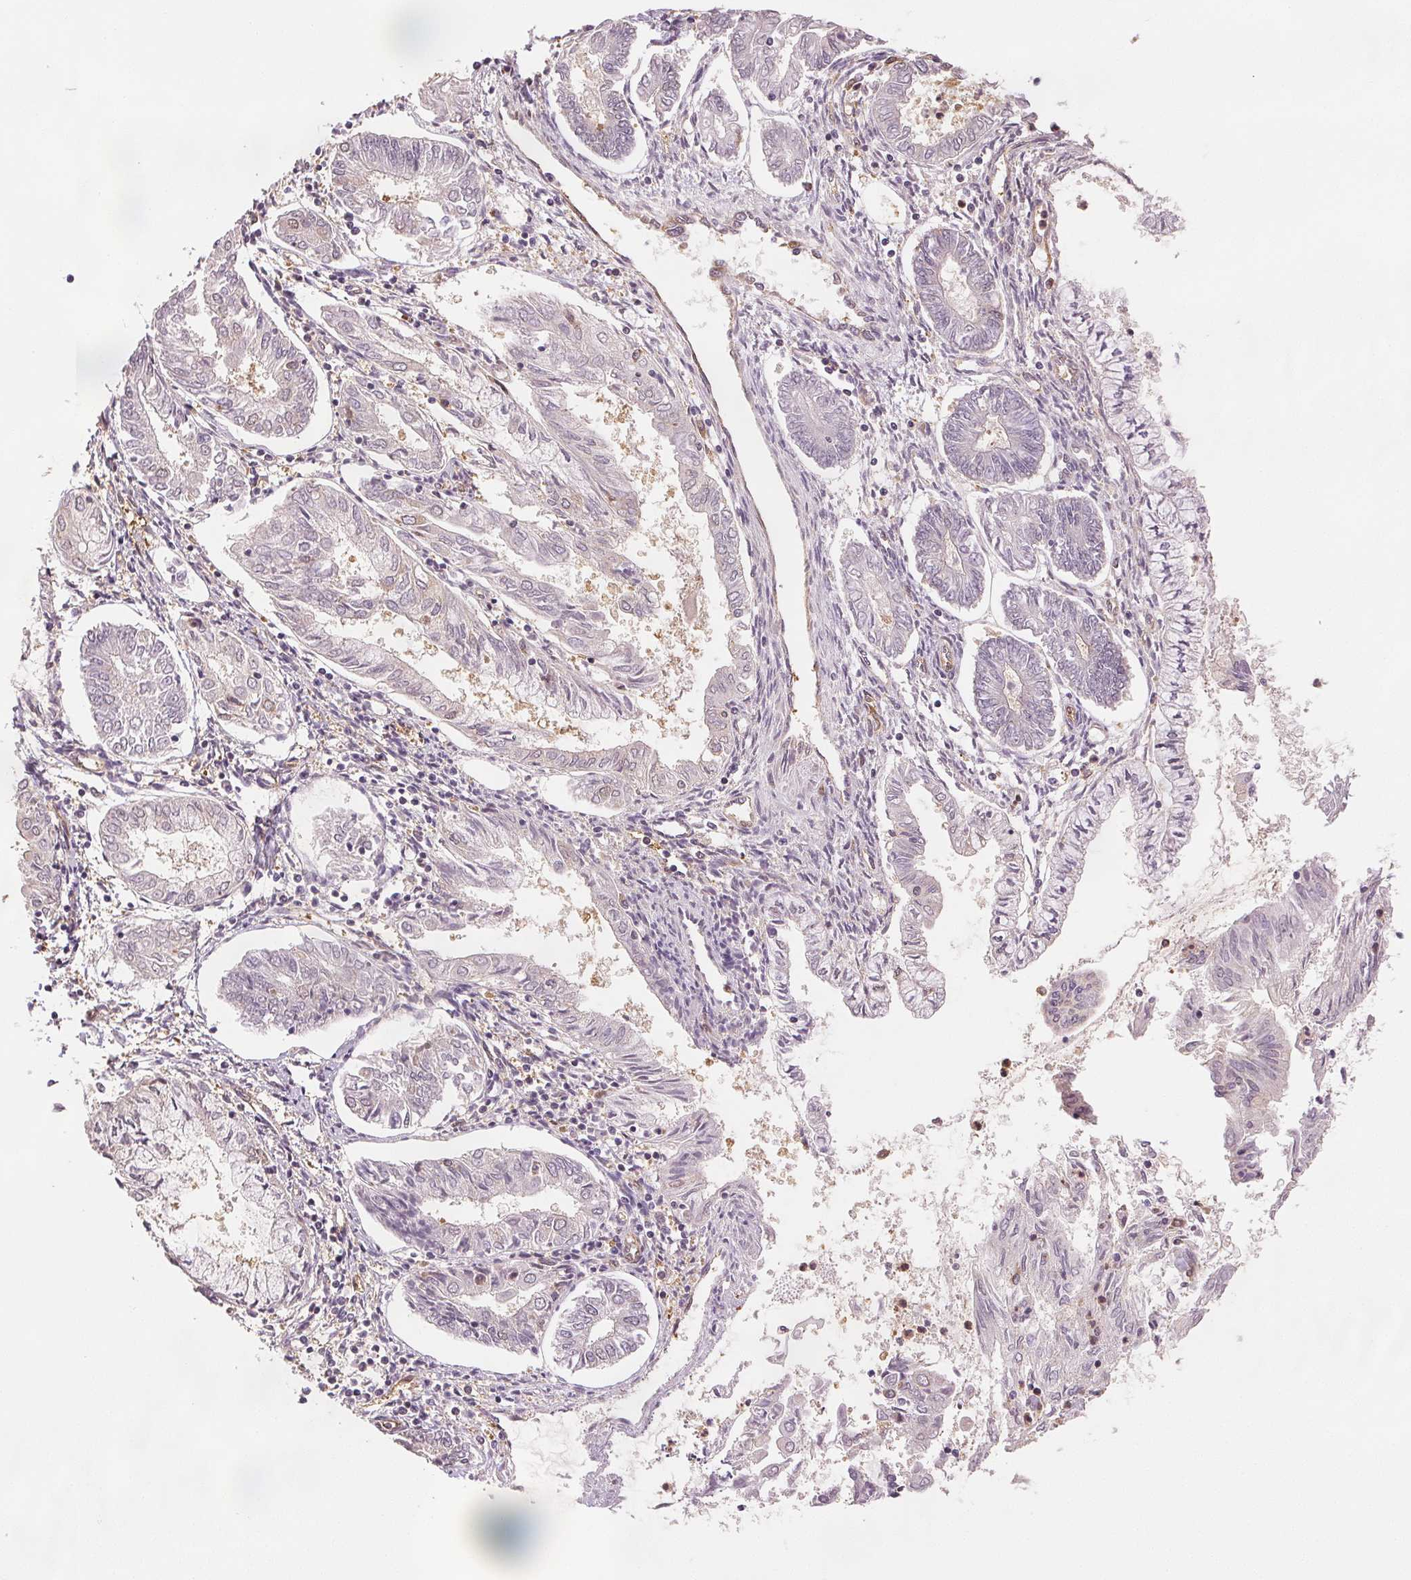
{"staining": {"intensity": "negative", "quantity": "none", "location": "none"}, "tissue": "endometrial cancer", "cell_type": "Tumor cells", "image_type": "cancer", "snomed": [{"axis": "morphology", "description": "Adenocarcinoma, NOS"}, {"axis": "topography", "description": "Endometrium"}], "caption": "DAB immunohistochemical staining of endometrial adenocarcinoma displays no significant staining in tumor cells. The staining is performed using DAB brown chromogen with nuclei counter-stained in using hematoxylin.", "gene": "DIAPH2", "patient": {"sex": "female", "age": 68}}